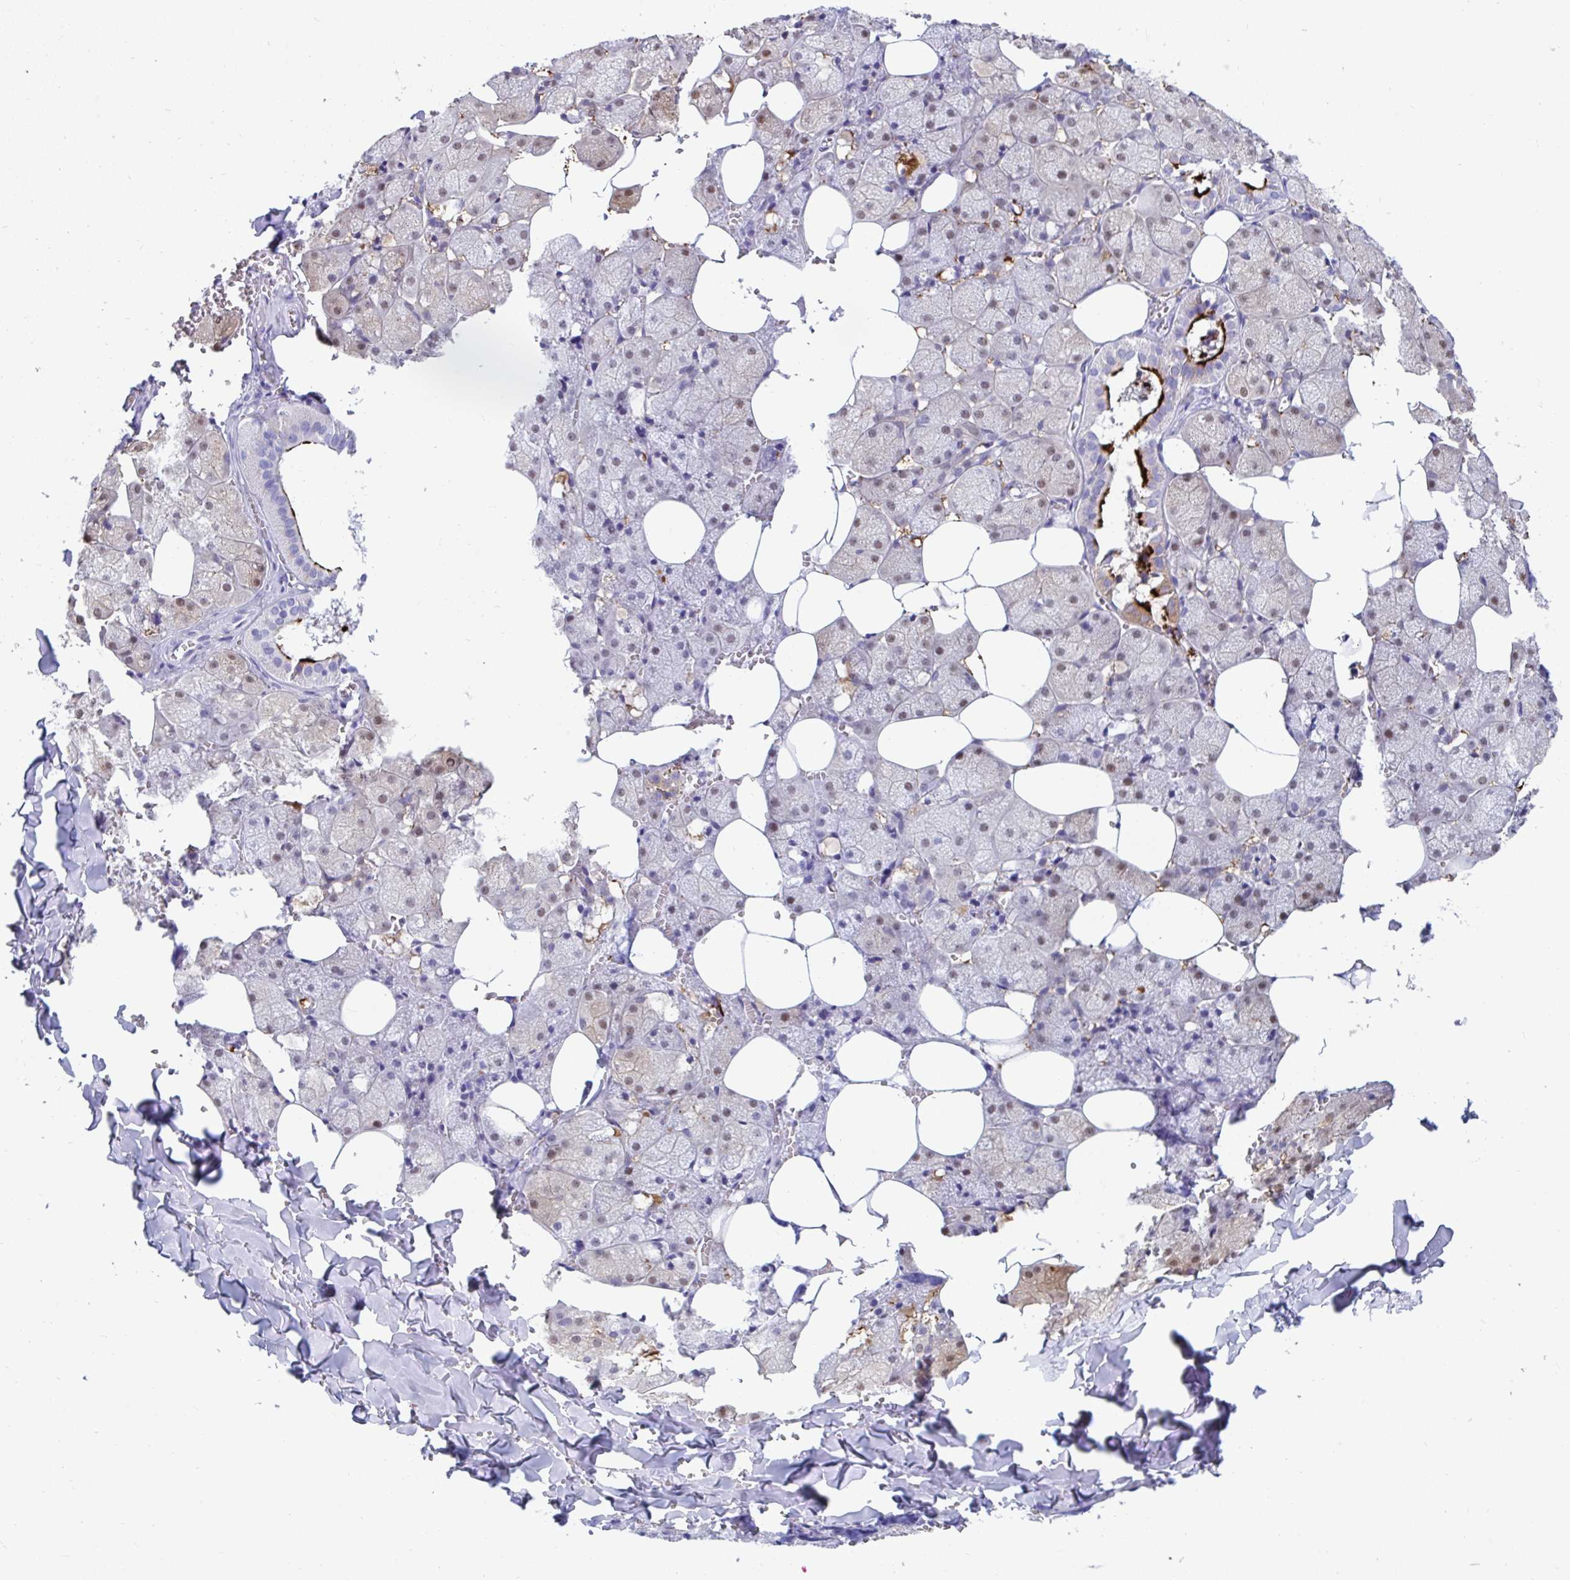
{"staining": {"intensity": "moderate", "quantity": "25%-75%", "location": "cytoplasmic/membranous,nuclear"}, "tissue": "salivary gland", "cell_type": "Glandular cells", "image_type": "normal", "snomed": [{"axis": "morphology", "description": "Normal tissue, NOS"}, {"axis": "topography", "description": "Salivary gland"}, {"axis": "topography", "description": "Peripheral nerve tissue"}], "caption": "Moderate cytoplasmic/membranous,nuclear staining is present in approximately 25%-75% of glandular cells in unremarkable salivary gland. (Brightfield microscopy of DAB IHC at high magnification).", "gene": "GKN2", "patient": {"sex": "male", "age": 38}}